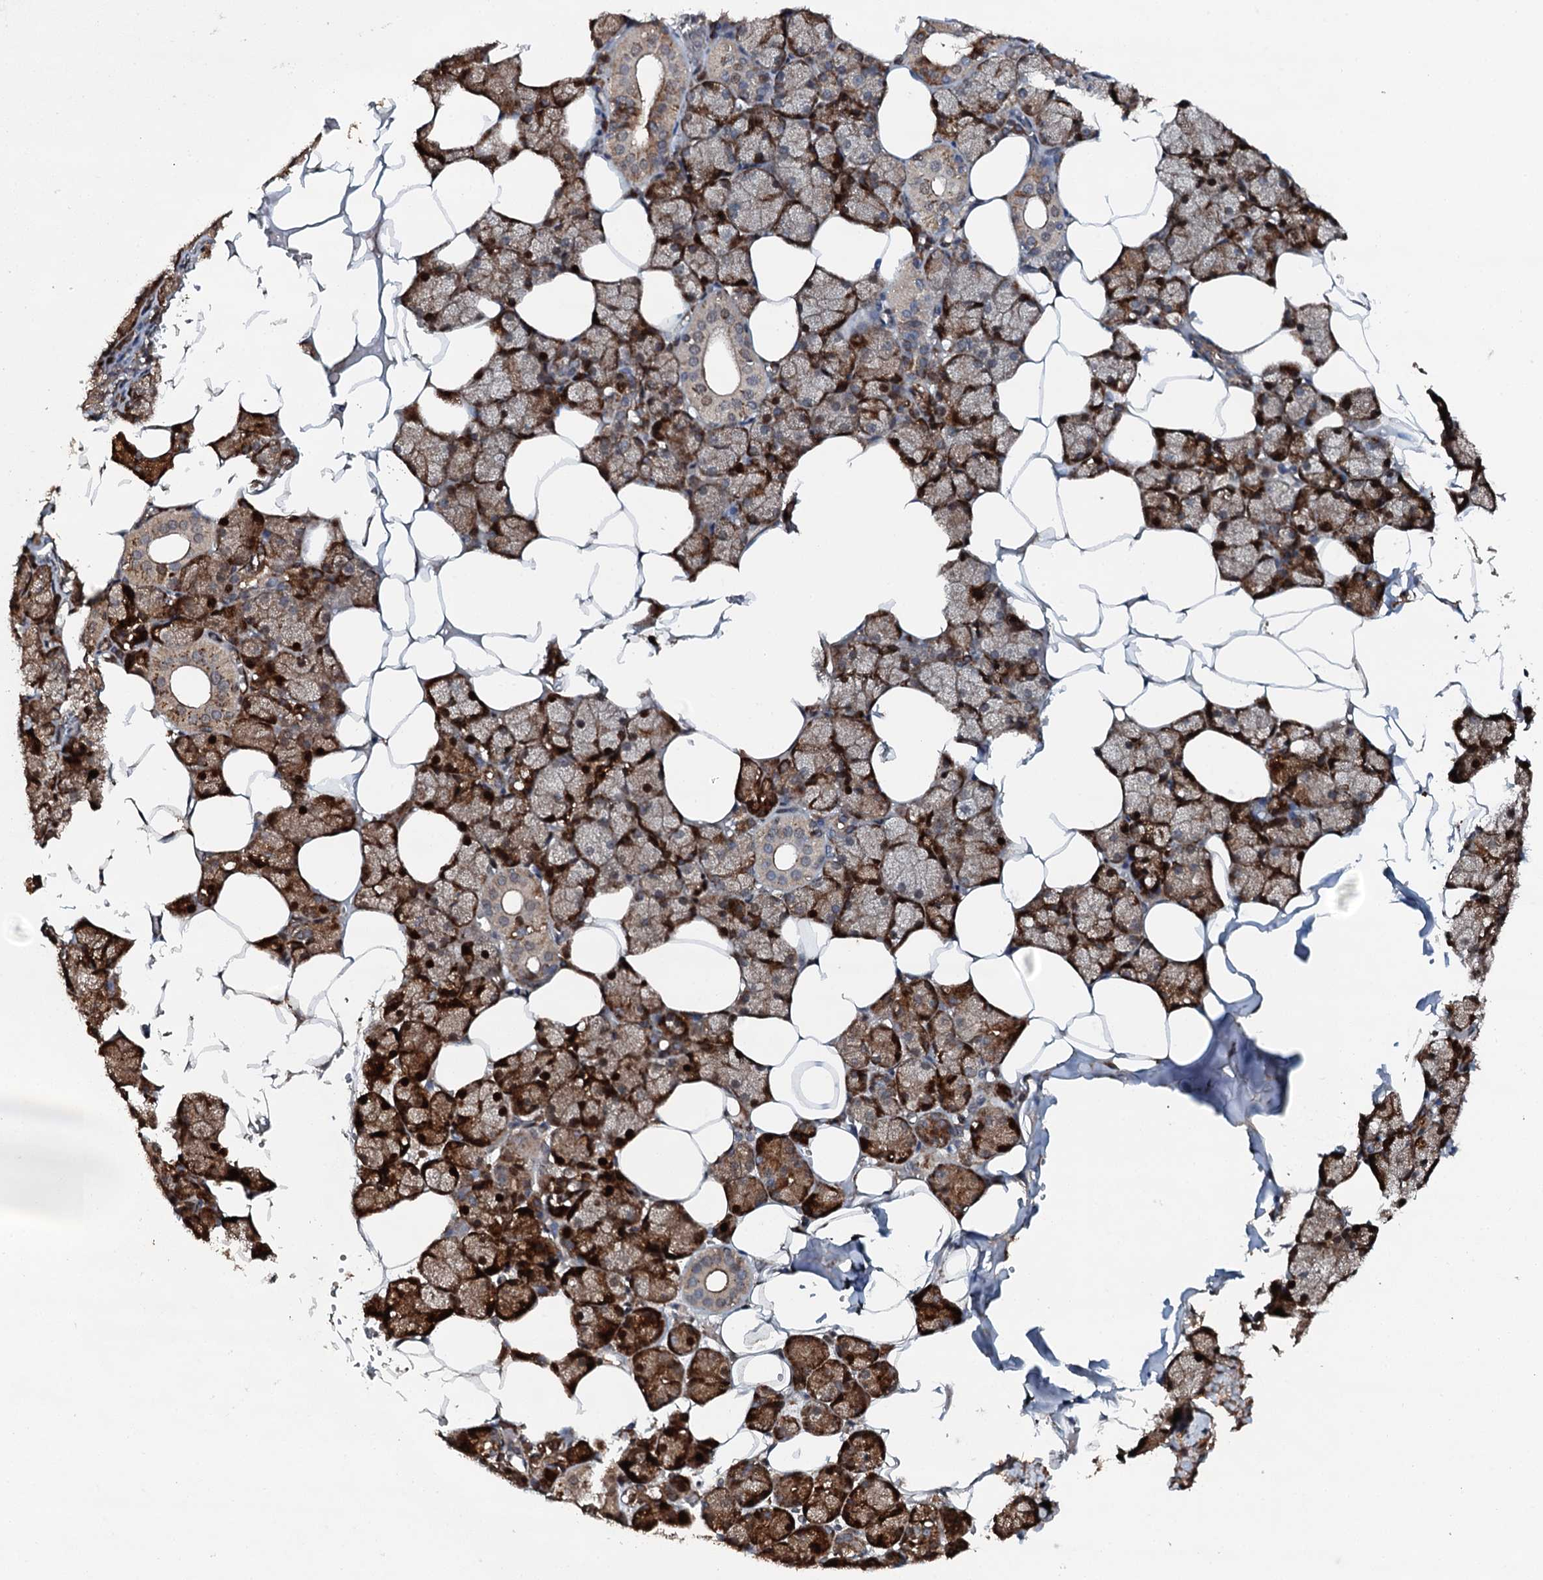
{"staining": {"intensity": "strong", "quantity": "<25%", "location": "cytoplasmic/membranous,nuclear"}, "tissue": "salivary gland", "cell_type": "Glandular cells", "image_type": "normal", "snomed": [{"axis": "morphology", "description": "Normal tissue, NOS"}, {"axis": "topography", "description": "Salivary gland"}], "caption": "Immunohistochemical staining of normal salivary gland demonstrates strong cytoplasmic/membranous,nuclear protein expression in about <25% of glandular cells. (IHC, brightfield microscopy, high magnification).", "gene": "FLYWCH1", "patient": {"sex": "male", "age": 62}}